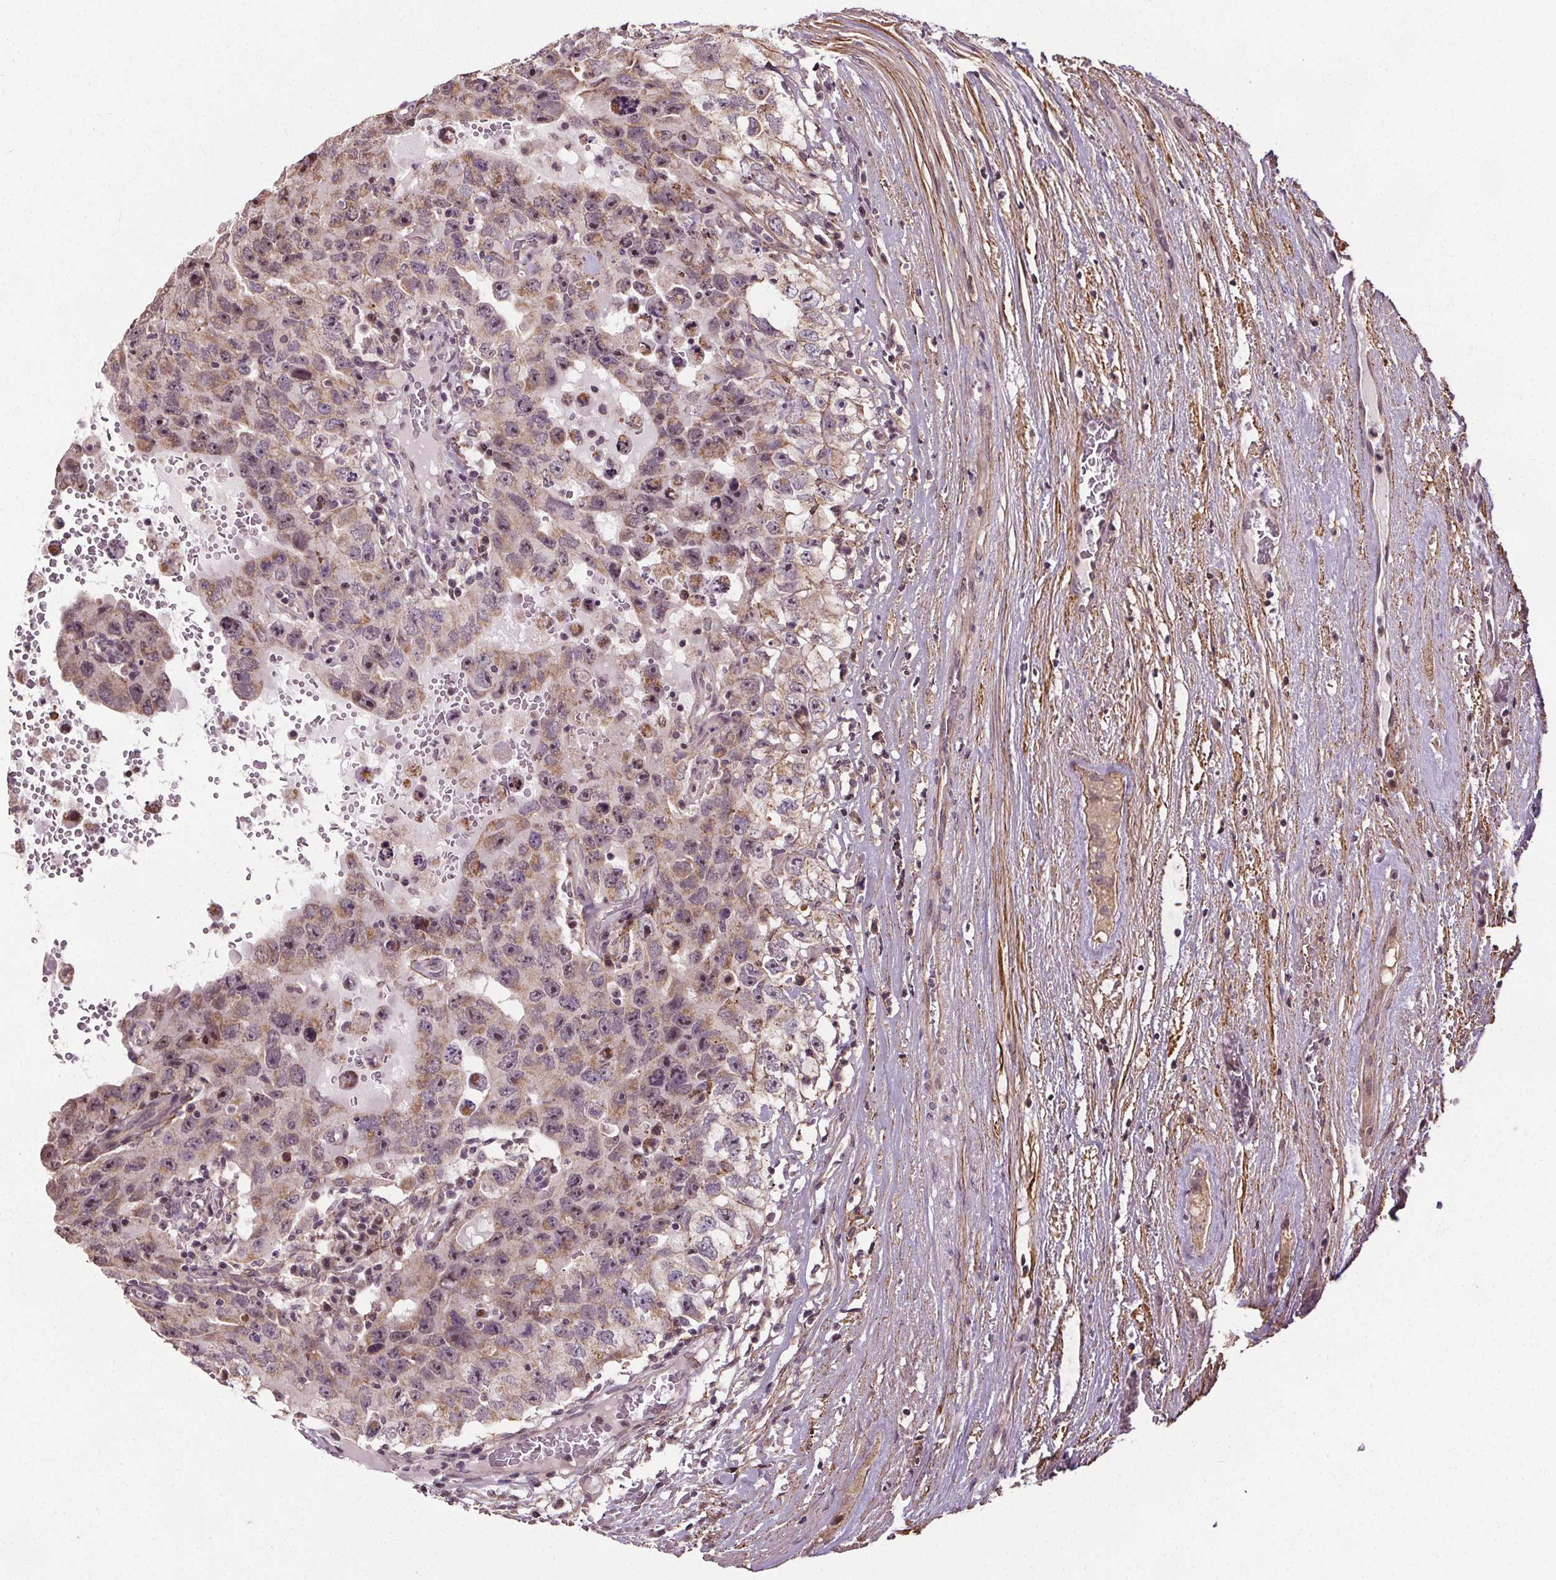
{"staining": {"intensity": "moderate", "quantity": "<25%", "location": "nuclear"}, "tissue": "testis cancer", "cell_type": "Tumor cells", "image_type": "cancer", "snomed": [{"axis": "morphology", "description": "Carcinoma, Embryonal, NOS"}, {"axis": "topography", "description": "Testis"}], "caption": "Testis cancer (embryonal carcinoma) stained with a protein marker reveals moderate staining in tumor cells.", "gene": "KIAA0232", "patient": {"sex": "male", "age": 26}}